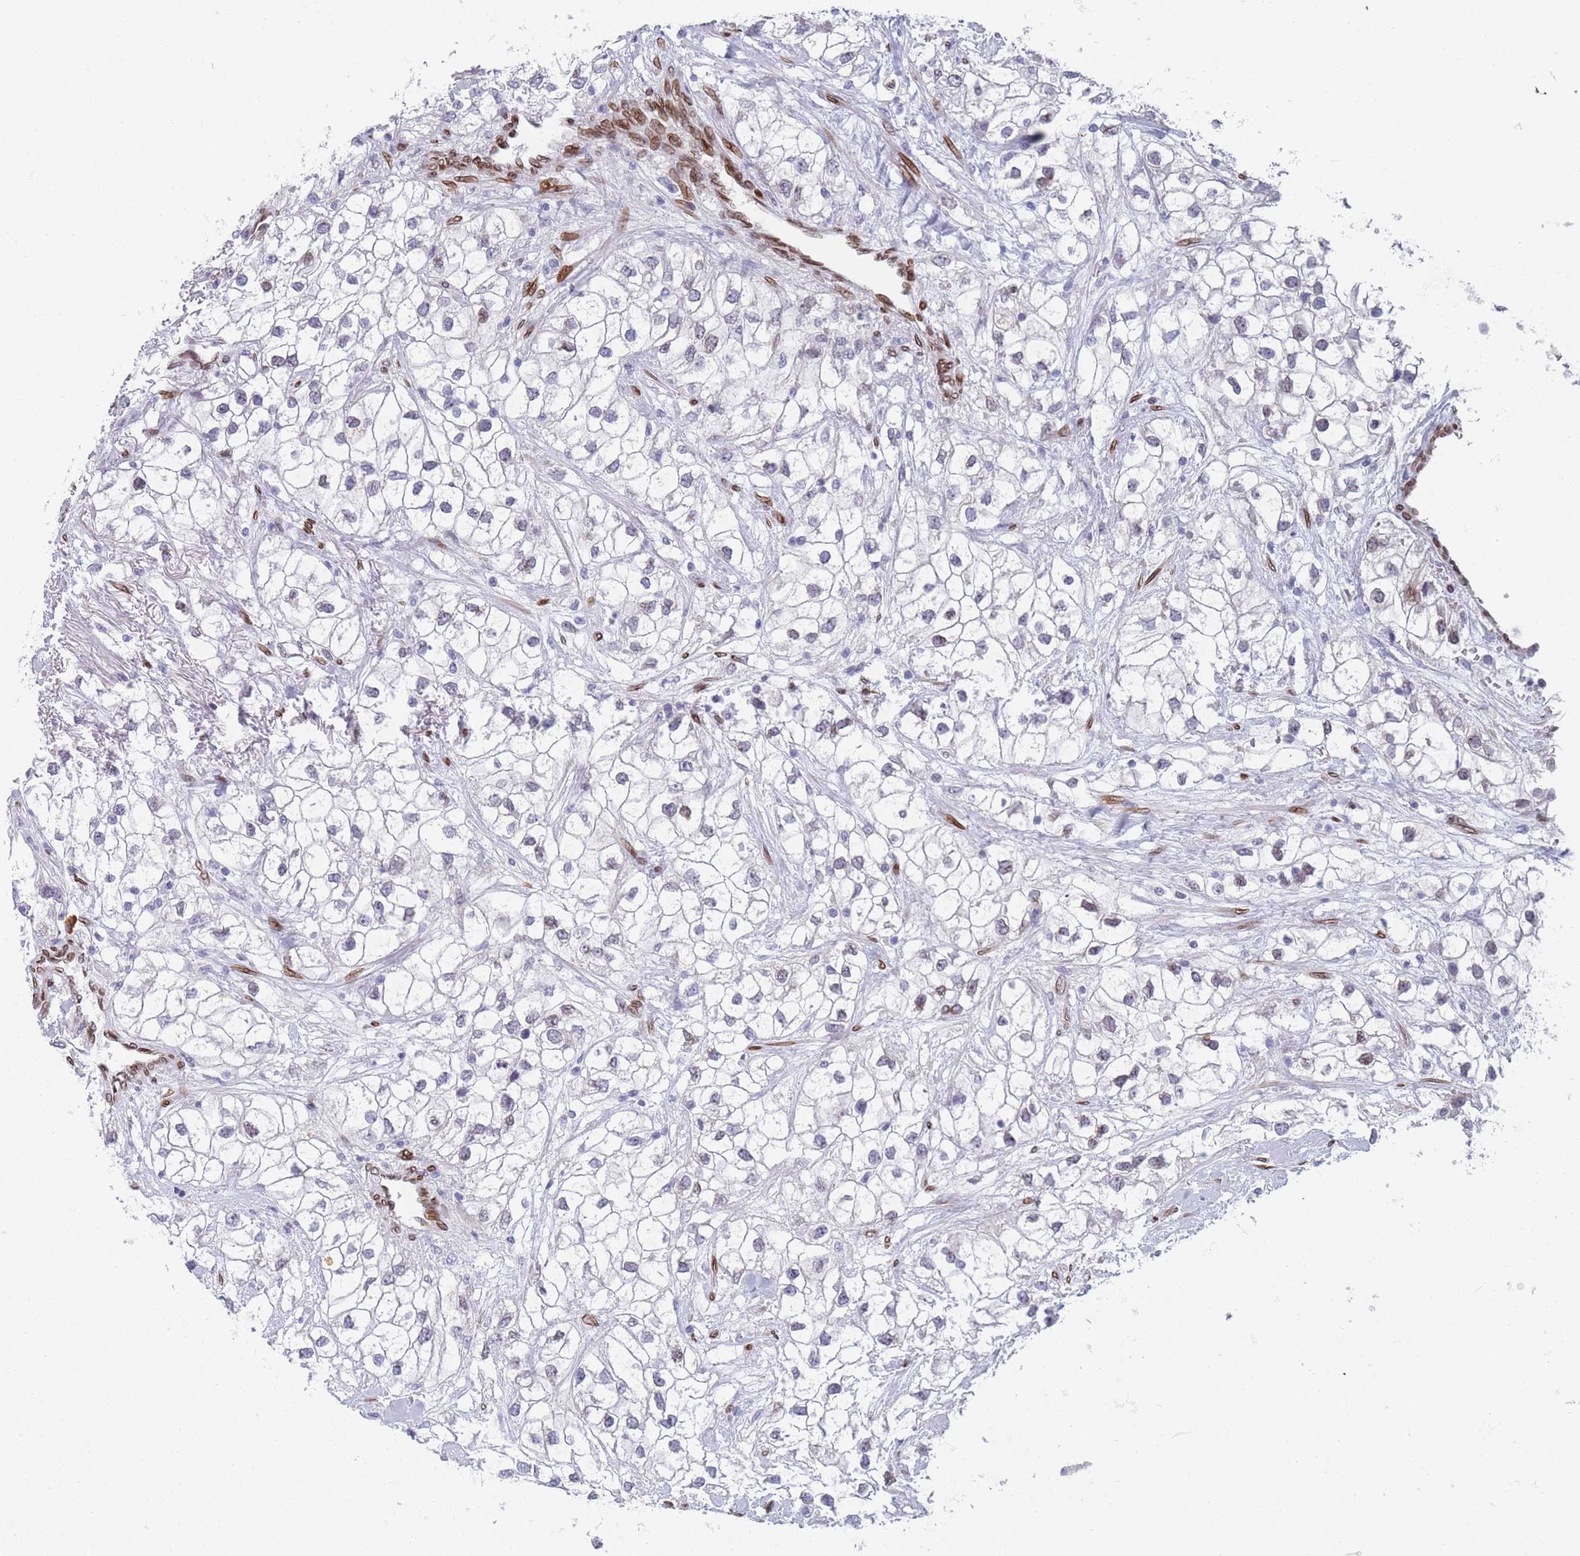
{"staining": {"intensity": "negative", "quantity": "none", "location": "none"}, "tissue": "renal cancer", "cell_type": "Tumor cells", "image_type": "cancer", "snomed": [{"axis": "morphology", "description": "Adenocarcinoma, NOS"}, {"axis": "topography", "description": "Kidney"}], "caption": "A high-resolution photomicrograph shows IHC staining of renal cancer (adenocarcinoma), which displays no significant staining in tumor cells. Brightfield microscopy of immunohistochemistry stained with DAB (3,3'-diaminobenzidine) (brown) and hematoxylin (blue), captured at high magnification.", "gene": "ZBTB1", "patient": {"sex": "male", "age": 59}}